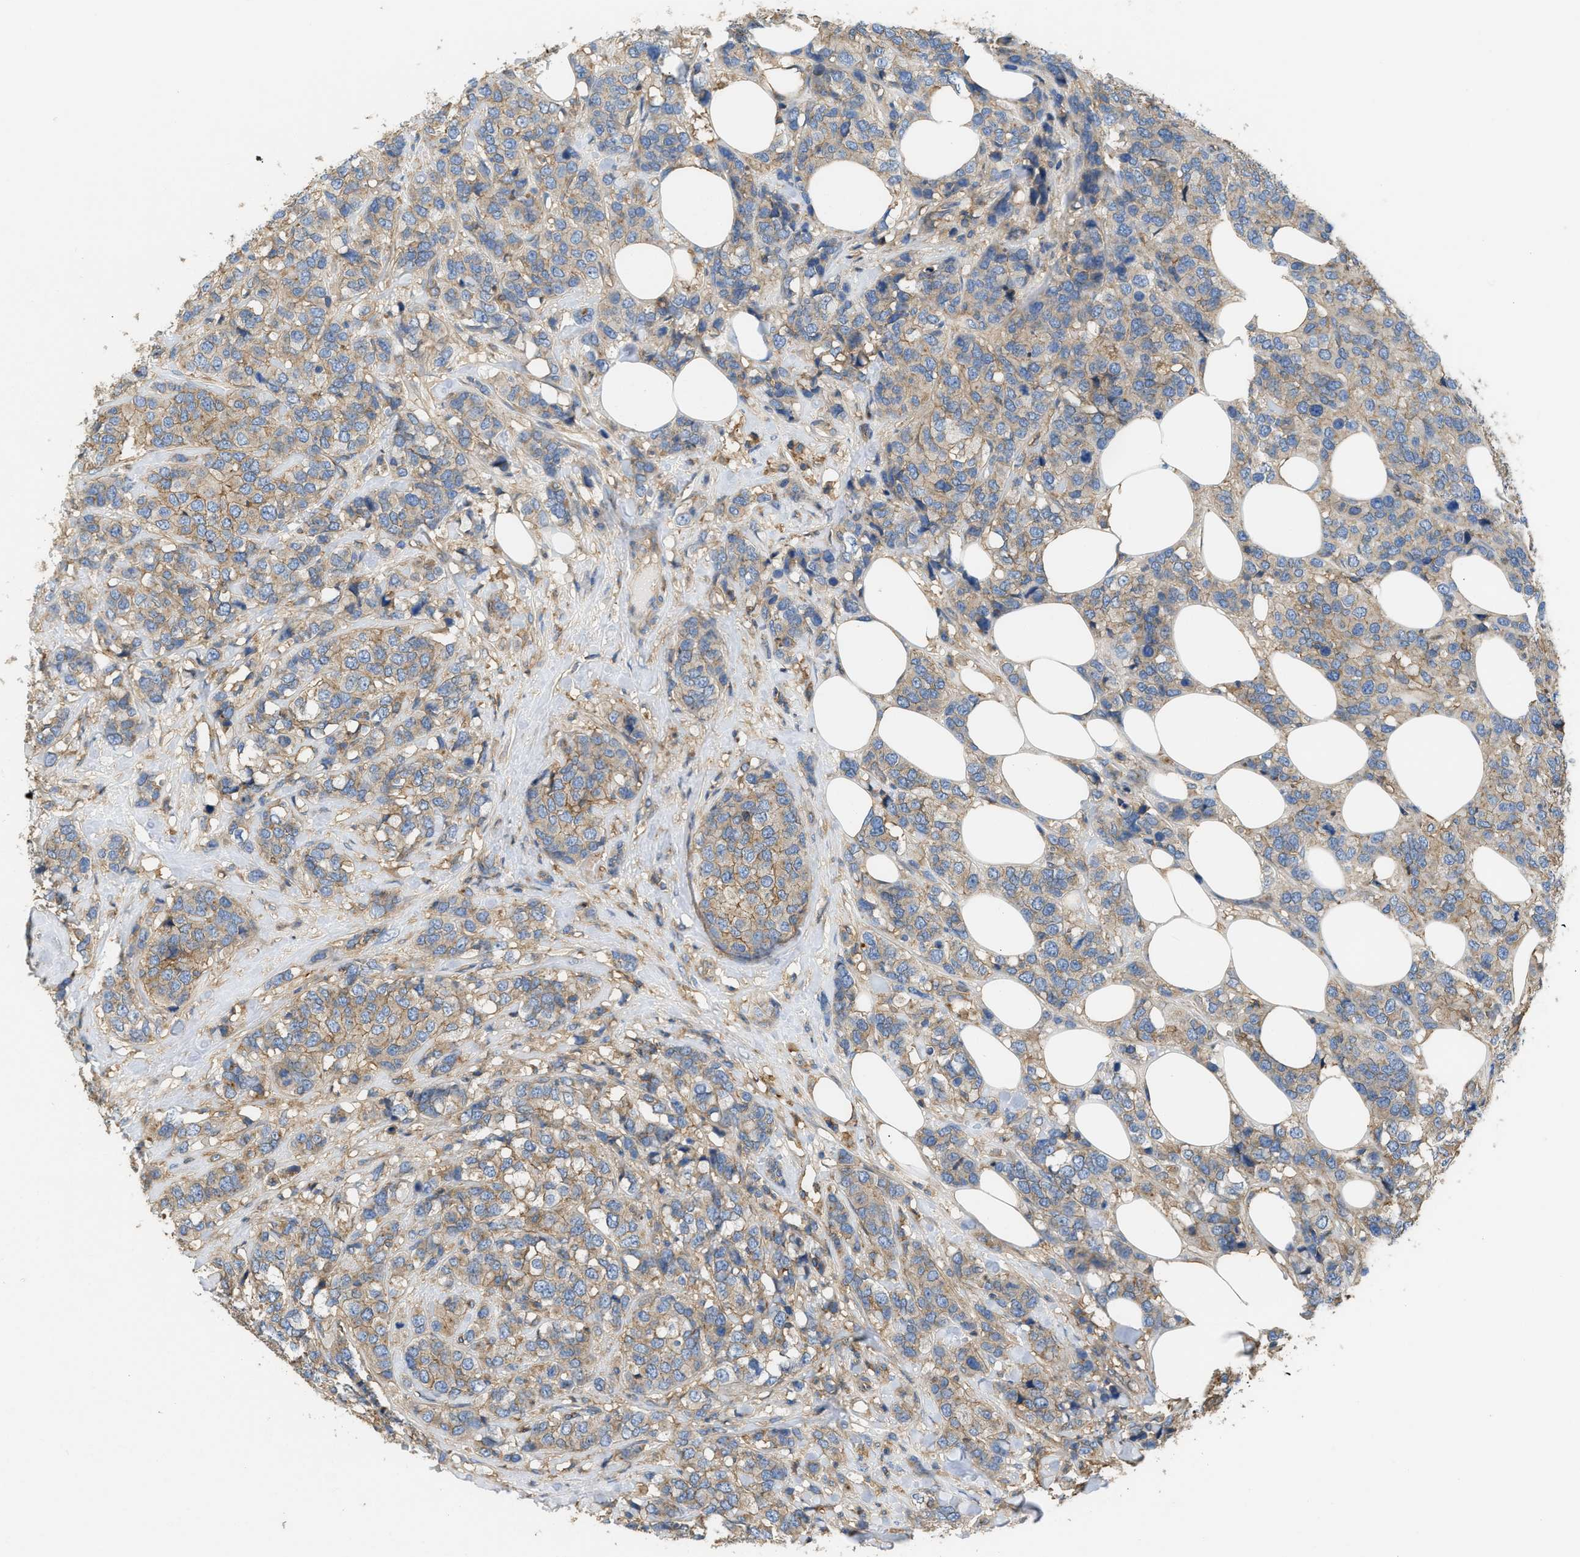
{"staining": {"intensity": "weak", "quantity": ">75%", "location": "cytoplasmic/membranous"}, "tissue": "breast cancer", "cell_type": "Tumor cells", "image_type": "cancer", "snomed": [{"axis": "morphology", "description": "Lobular carcinoma"}, {"axis": "topography", "description": "Breast"}], "caption": "There is low levels of weak cytoplasmic/membranous positivity in tumor cells of breast lobular carcinoma, as demonstrated by immunohistochemical staining (brown color).", "gene": "GNB4", "patient": {"sex": "female", "age": 59}}